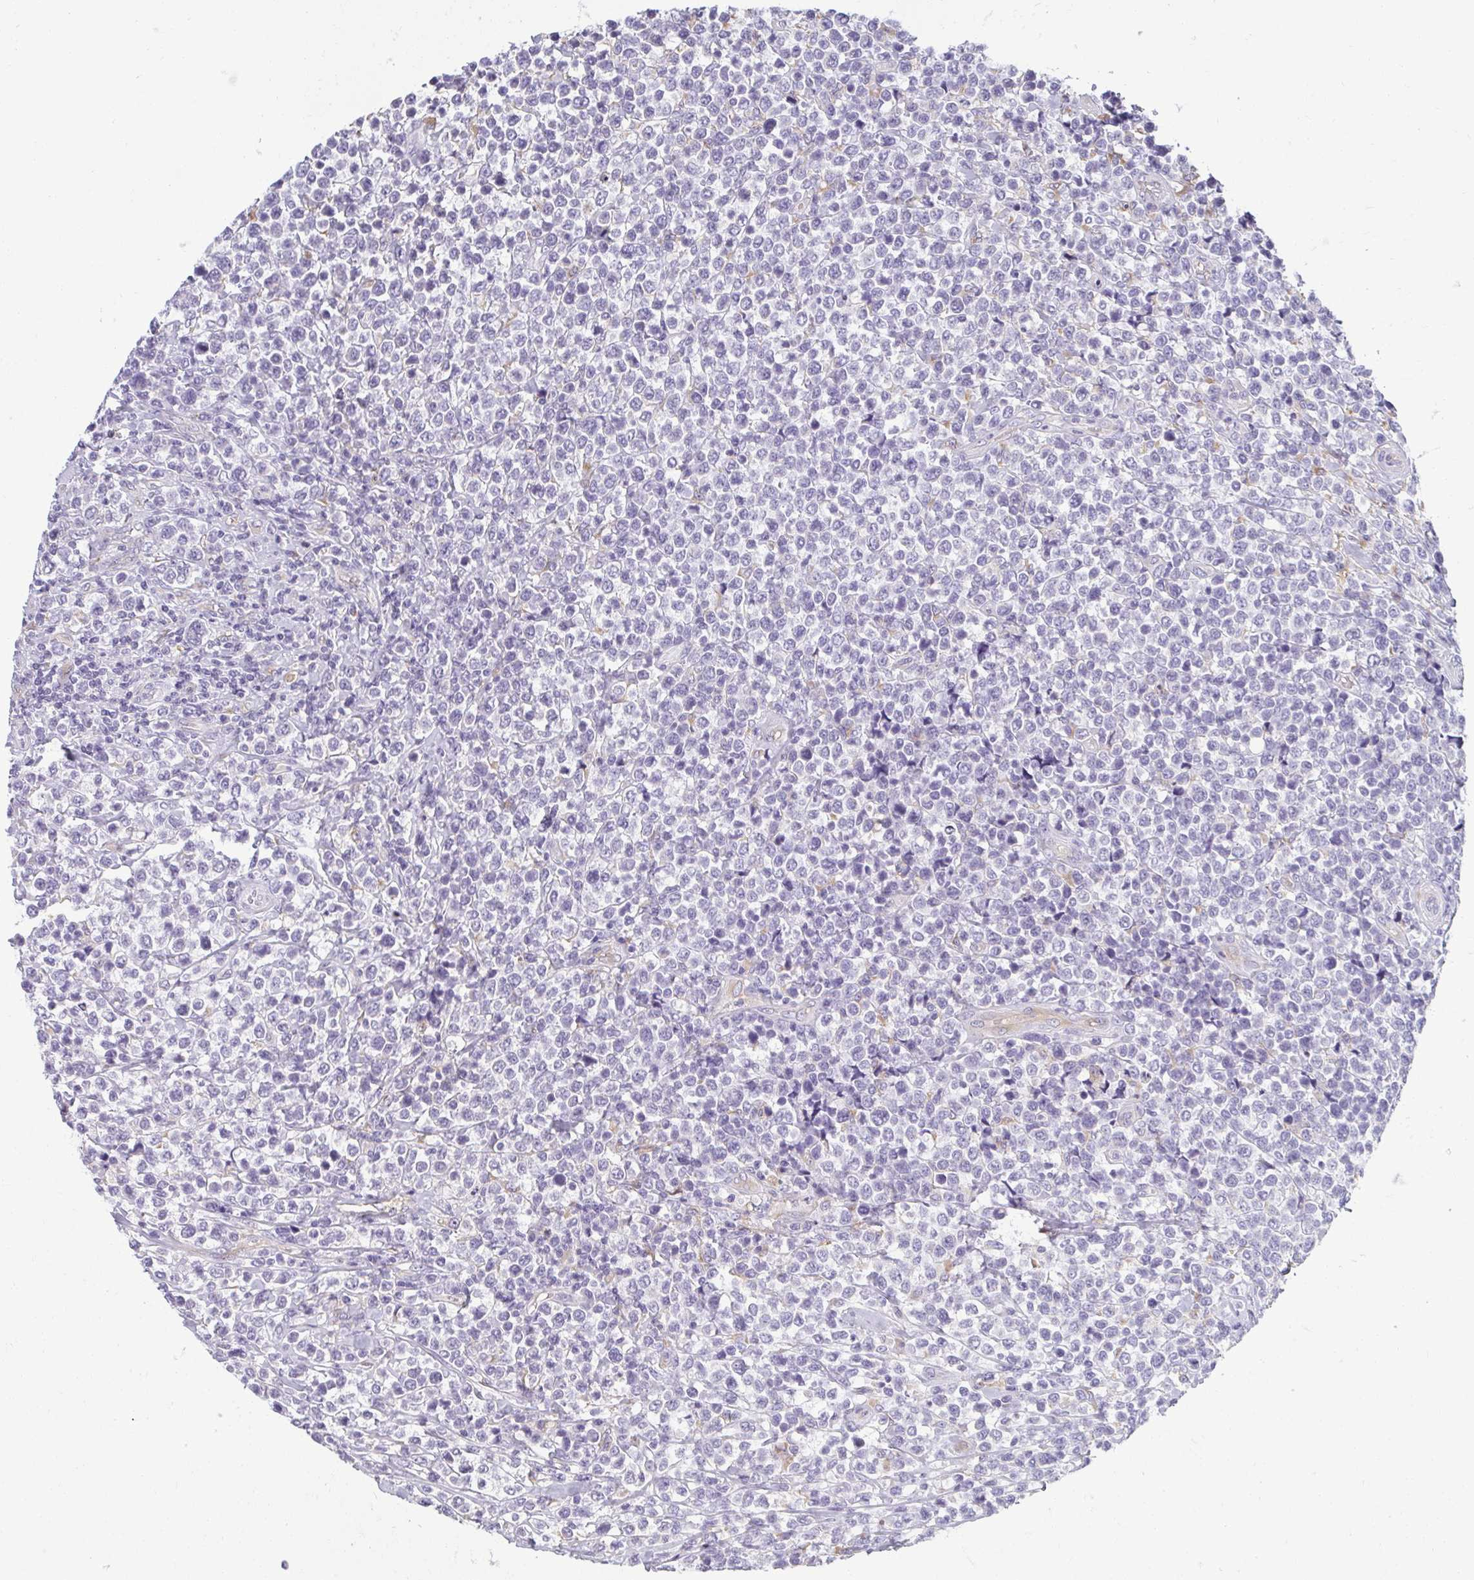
{"staining": {"intensity": "negative", "quantity": "none", "location": "none"}, "tissue": "lymphoma", "cell_type": "Tumor cells", "image_type": "cancer", "snomed": [{"axis": "morphology", "description": "Malignant lymphoma, non-Hodgkin's type, High grade"}, {"axis": "topography", "description": "Soft tissue"}], "caption": "Immunohistochemical staining of lymphoma exhibits no significant expression in tumor cells.", "gene": "PDE2A", "patient": {"sex": "female", "age": 56}}